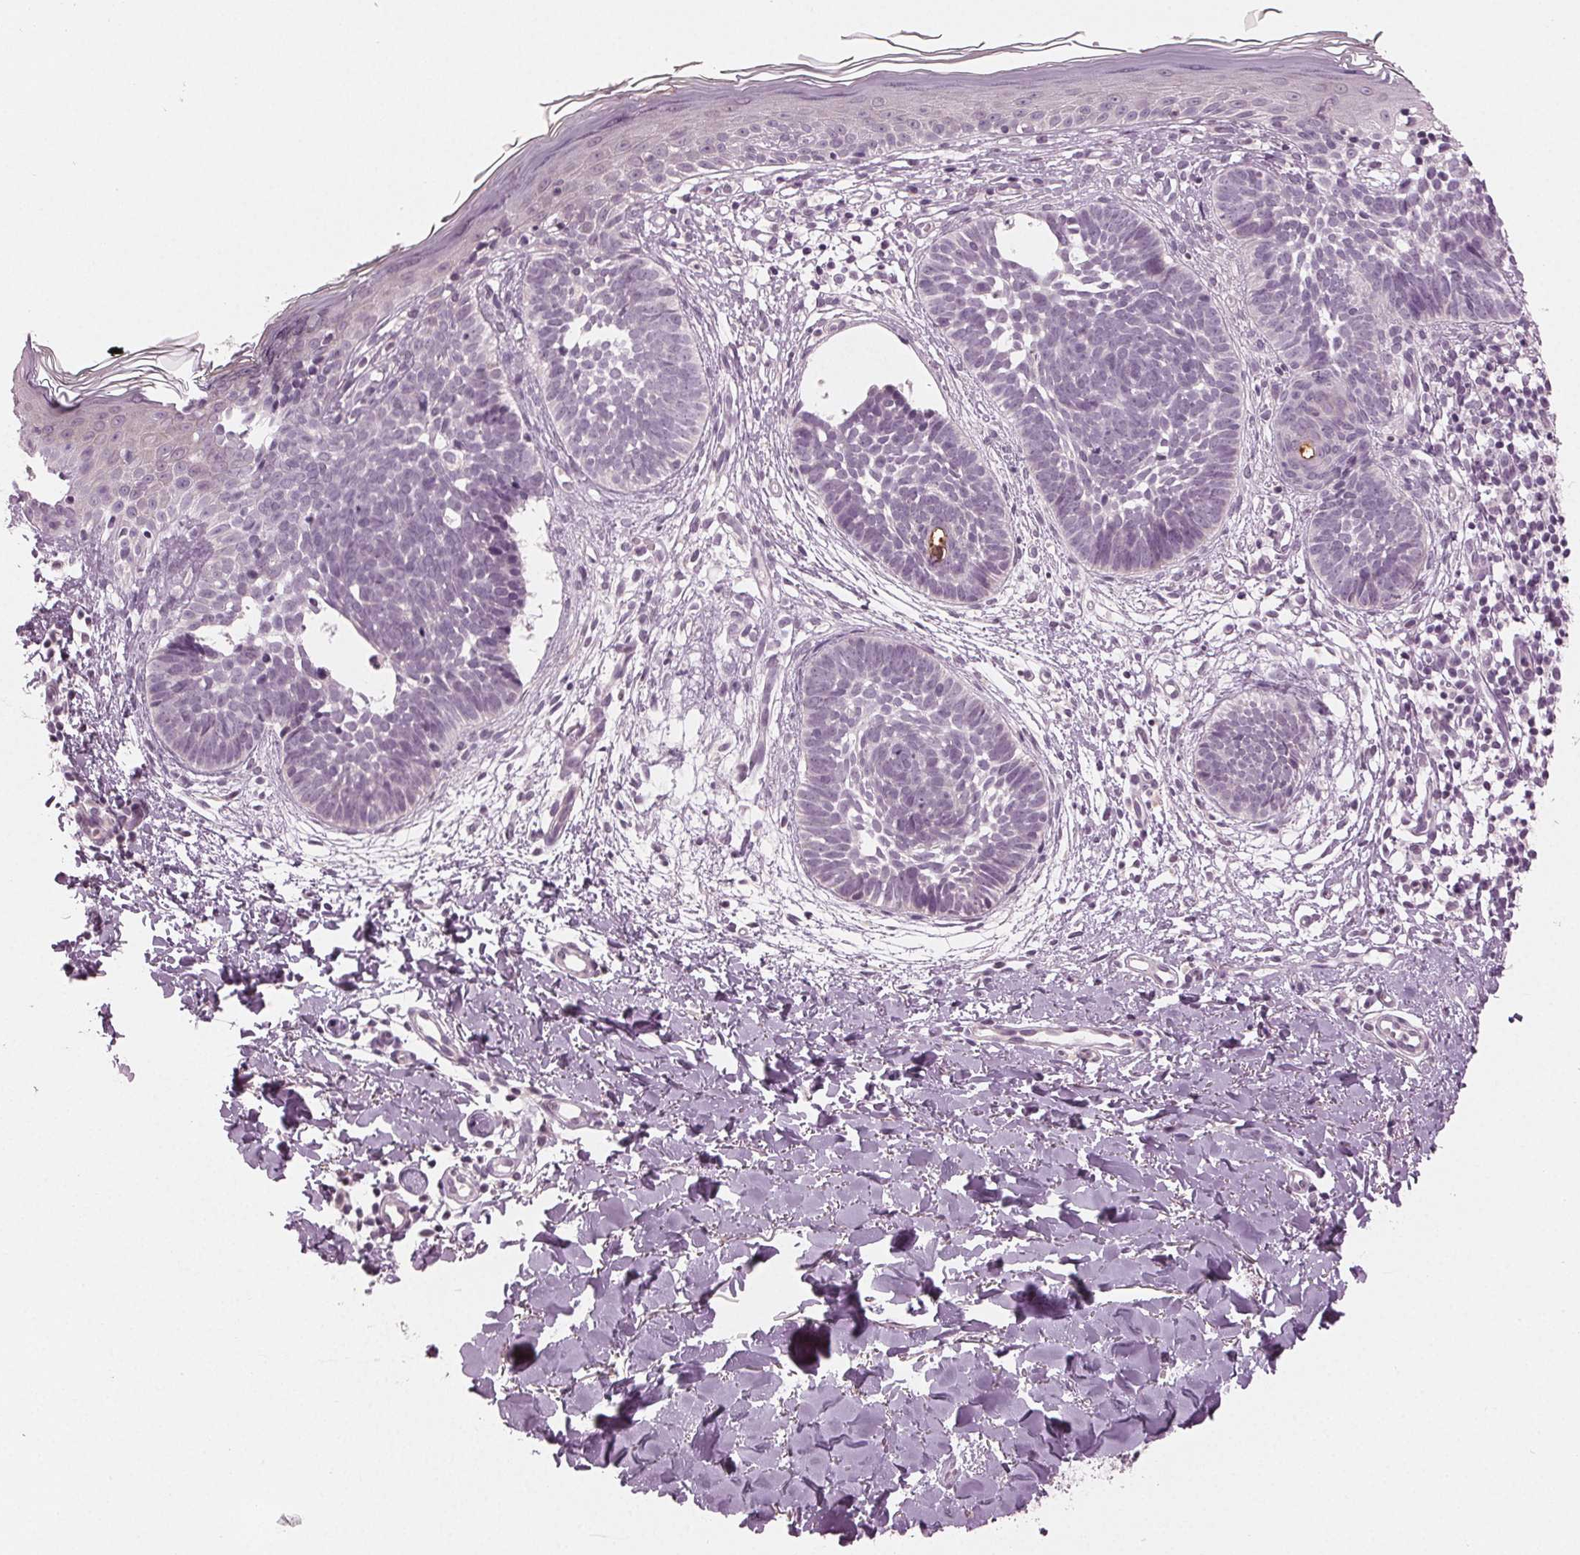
{"staining": {"intensity": "negative", "quantity": "none", "location": "none"}, "tissue": "skin cancer", "cell_type": "Tumor cells", "image_type": "cancer", "snomed": [{"axis": "morphology", "description": "Basal cell carcinoma"}, {"axis": "topography", "description": "Skin"}], "caption": "The histopathology image displays no staining of tumor cells in skin cancer (basal cell carcinoma). The staining is performed using DAB (3,3'-diaminobenzidine) brown chromogen with nuclei counter-stained in using hematoxylin.", "gene": "PRAP1", "patient": {"sex": "female", "age": 51}}